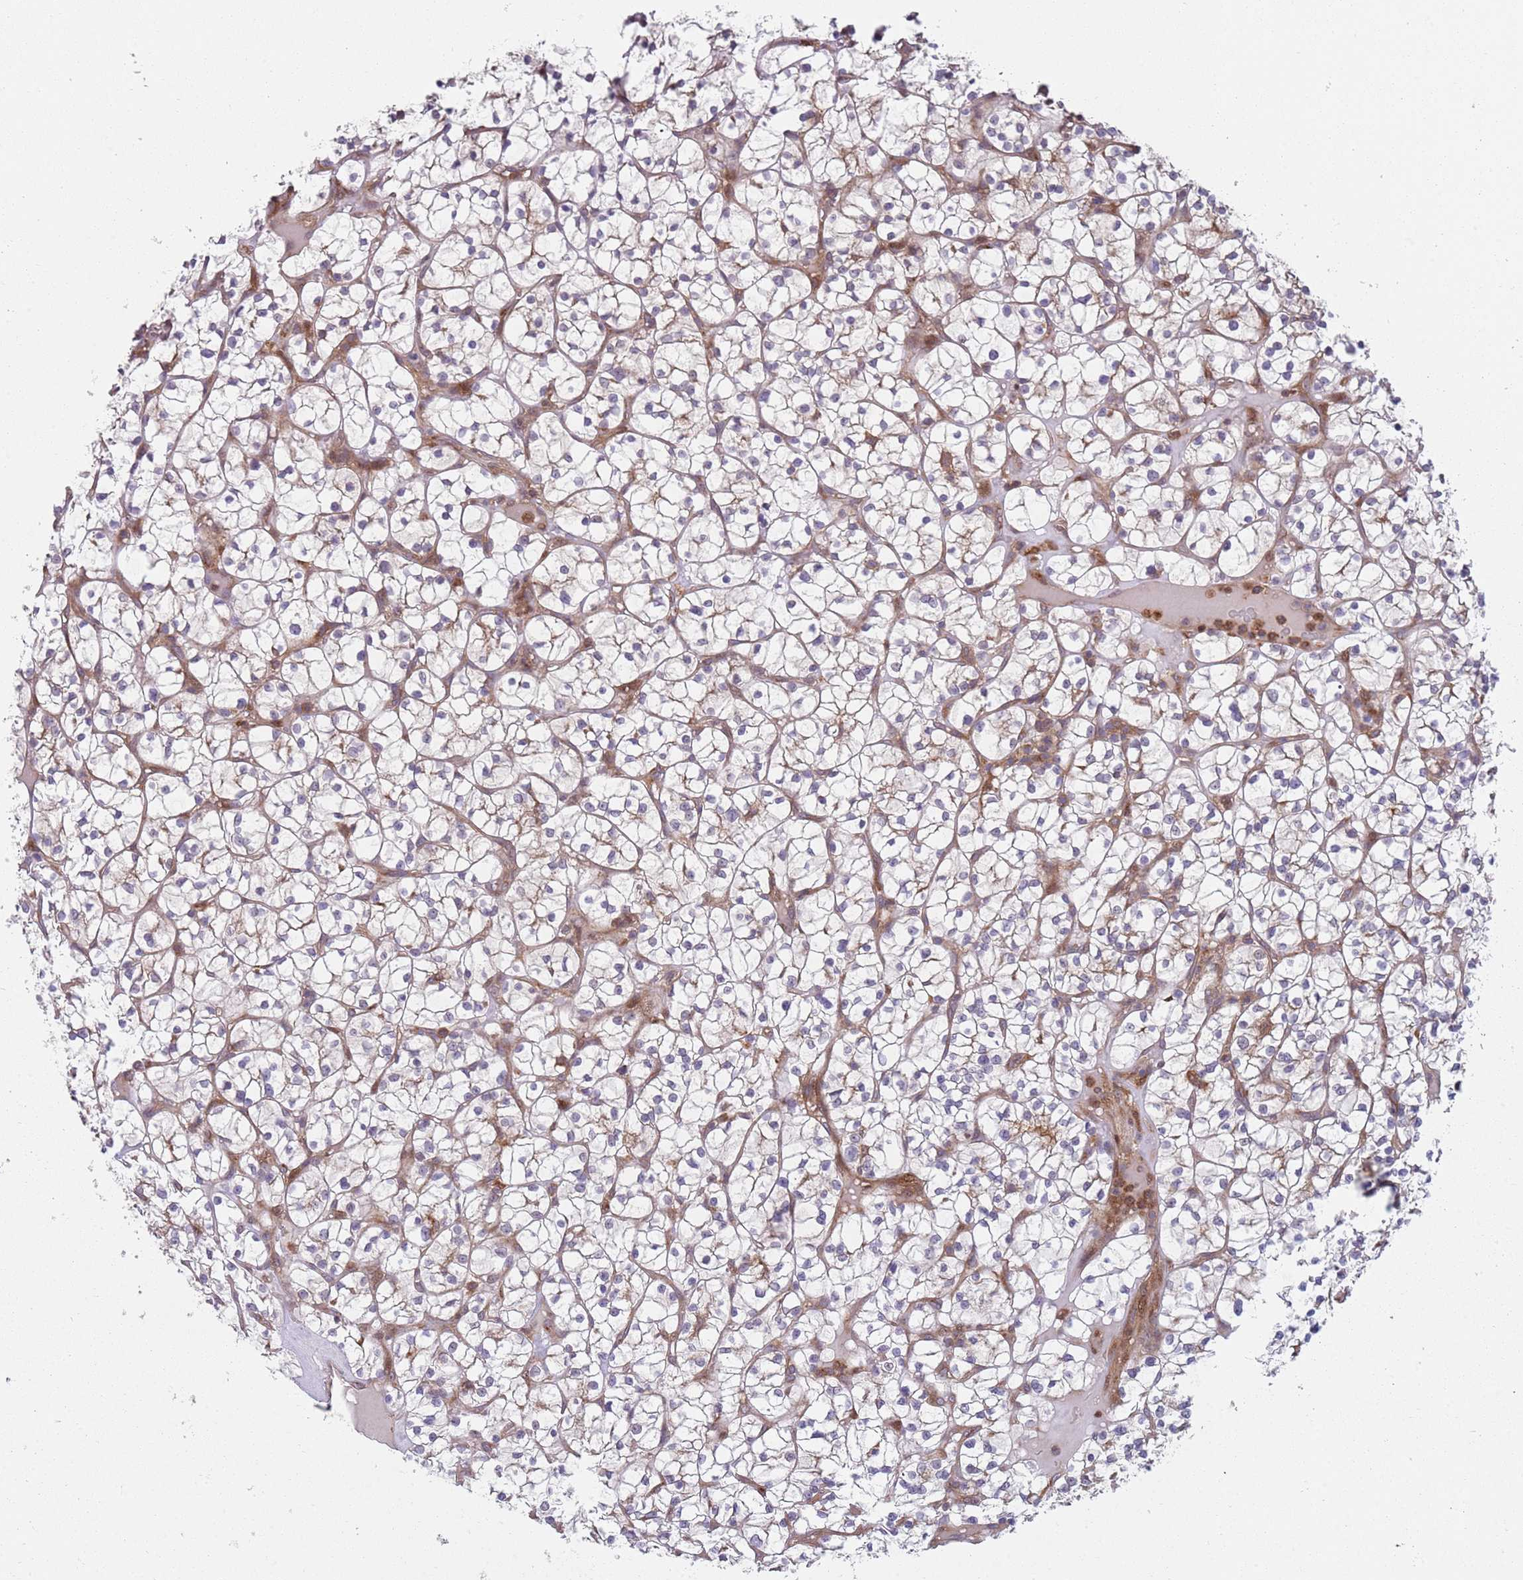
{"staining": {"intensity": "negative", "quantity": "none", "location": "none"}, "tissue": "renal cancer", "cell_type": "Tumor cells", "image_type": "cancer", "snomed": [{"axis": "morphology", "description": "Adenocarcinoma, NOS"}, {"axis": "topography", "description": "Kidney"}], "caption": "A high-resolution image shows IHC staining of renal cancer, which displays no significant expression in tumor cells.", "gene": "GGA1", "patient": {"sex": "female", "age": 64}}